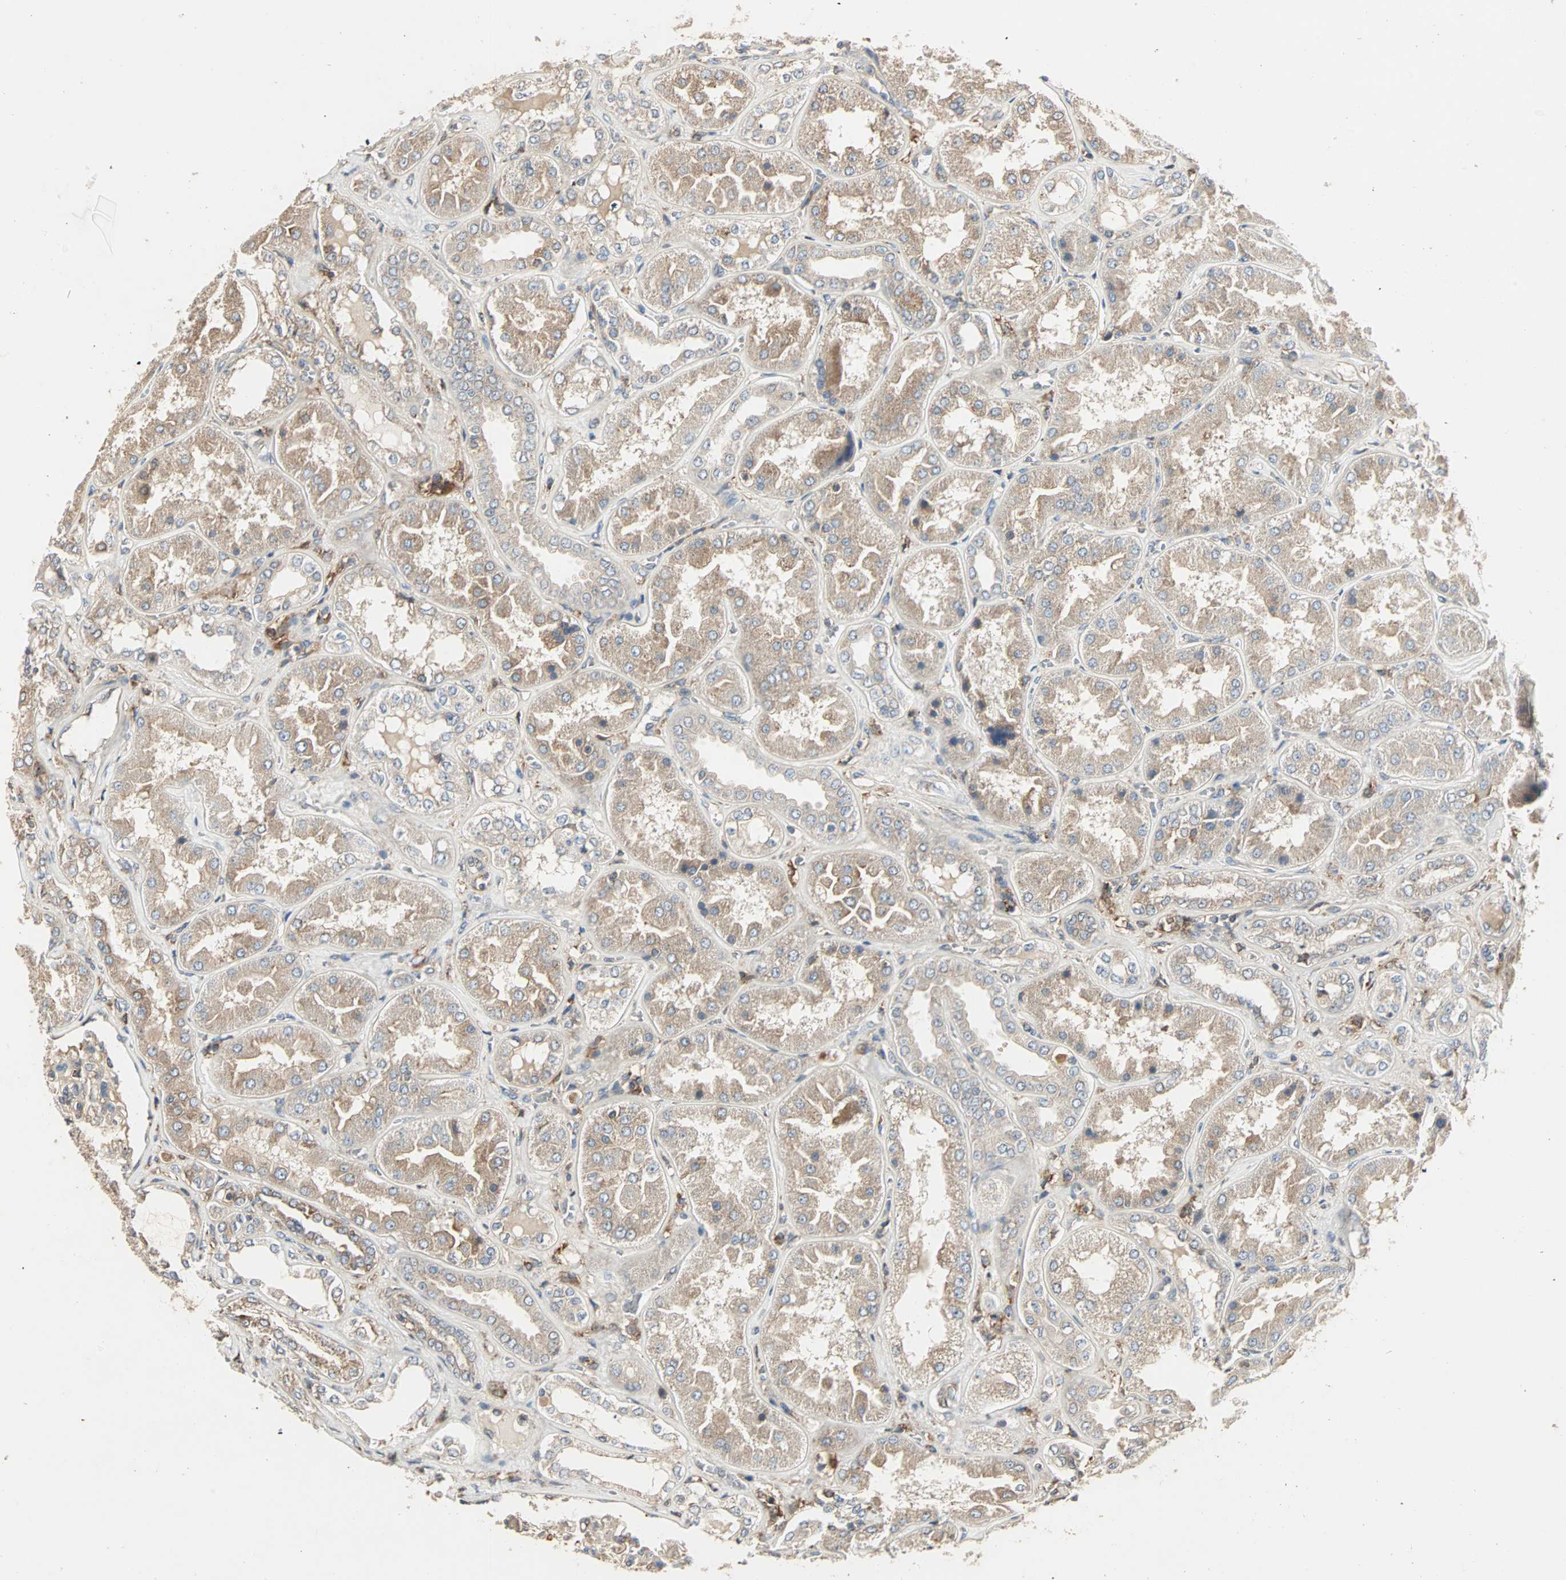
{"staining": {"intensity": "moderate", "quantity": ">75%", "location": "cytoplasmic/membranous"}, "tissue": "kidney", "cell_type": "Cells in glomeruli", "image_type": "normal", "snomed": [{"axis": "morphology", "description": "Normal tissue, NOS"}, {"axis": "topography", "description": "Kidney"}], "caption": "The histopathology image shows a brown stain indicating the presence of a protein in the cytoplasmic/membranous of cells in glomeruli in kidney. (Brightfield microscopy of DAB IHC at high magnification).", "gene": "GNAI2", "patient": {"sex": "female", "age": 56}}